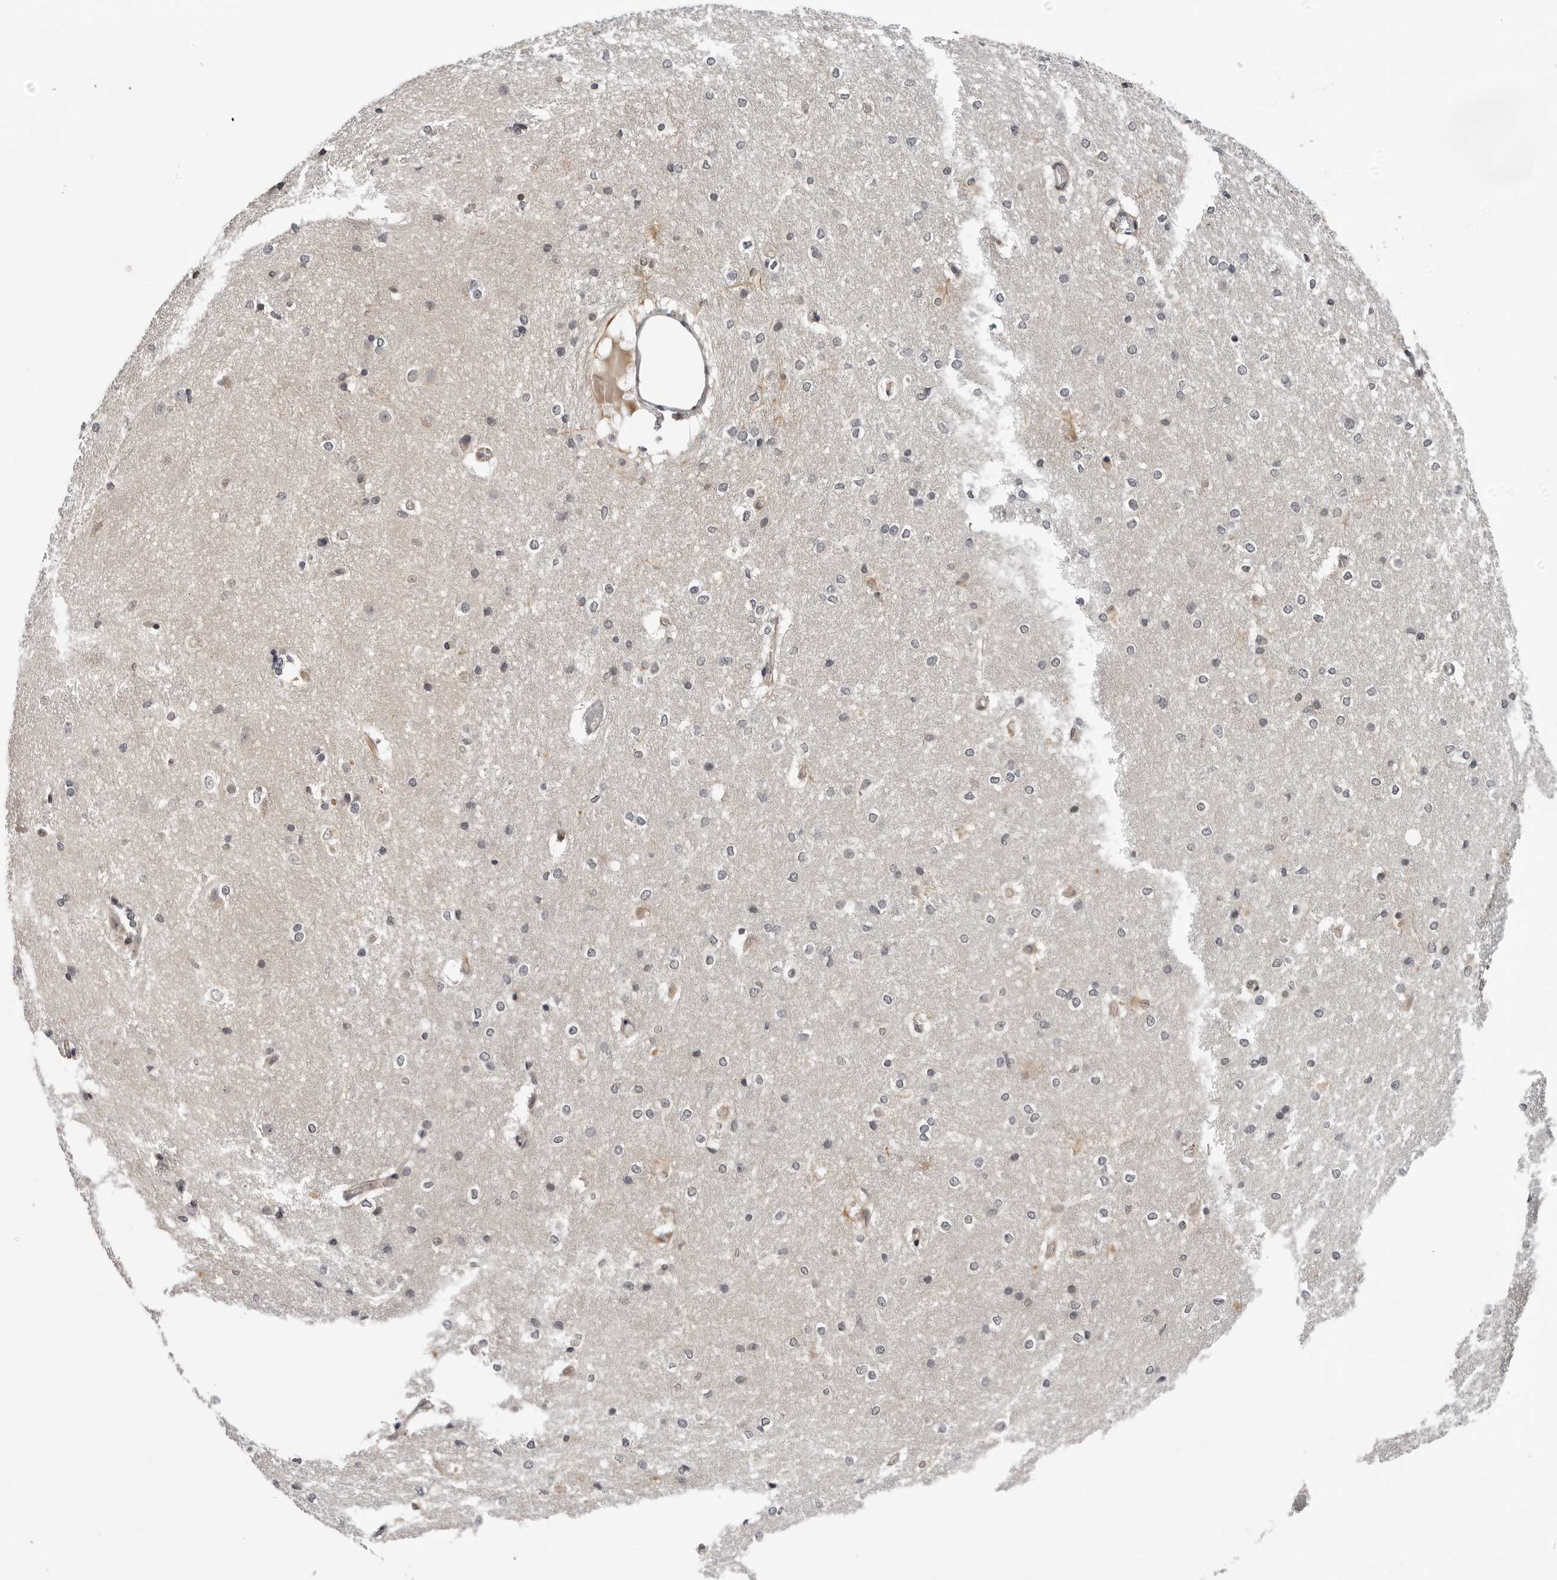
{"staining": {"intensity": "moderate", "quantity": "<25%", "location": "cytoplasmic/membranous,nuclear"}, "tissue": "caudate", "cell_type": "Glial cells", "image_type": "normal", "snomed": [{"axis": "morphology", "description": "Normal tissue, NOS"}, {"axis": "topography", "description": "Lateral ventricle wall"}], "caption": "The immunohistochemical stain shows moderate cytoplasmic/membranous,nuclear staining in glial cells of normal caudate.", "gene": "KIAA1614", "patient": {"sex": "female", "age": 19}}